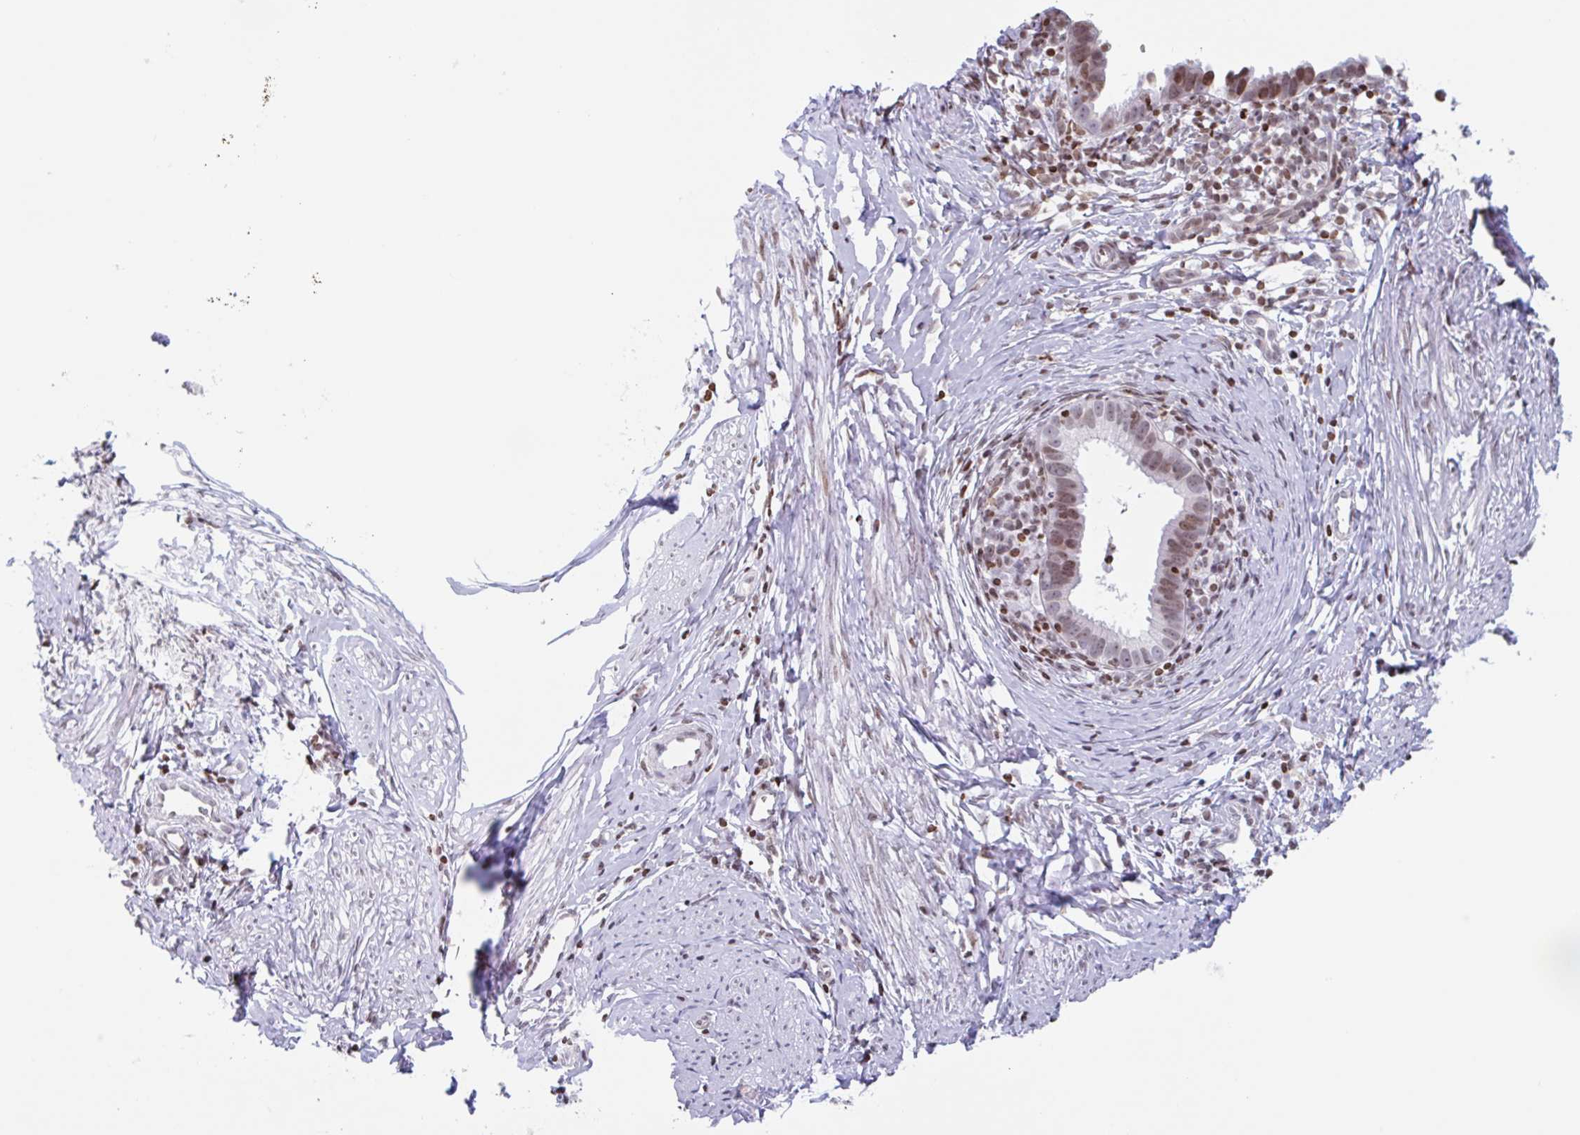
{"staining": {"intensity": "moderate", "quantity": ">75%", "location": "nuclear"}, "tissue": "cervical cancer", "cell_type": "Tumor cells", "image_type": "cancer", "snomed": [{"axis": "morphology", "description": "Adenocarcinoma, NOS"}, {"axis": "topography", "description": "Cervix"}], "caption": "Cervical cancer stained for a protein shows moderate nuclear positivity in tumor cells.", "gene": "NOL6", "patient": {"sex": "female", "age": 36}}